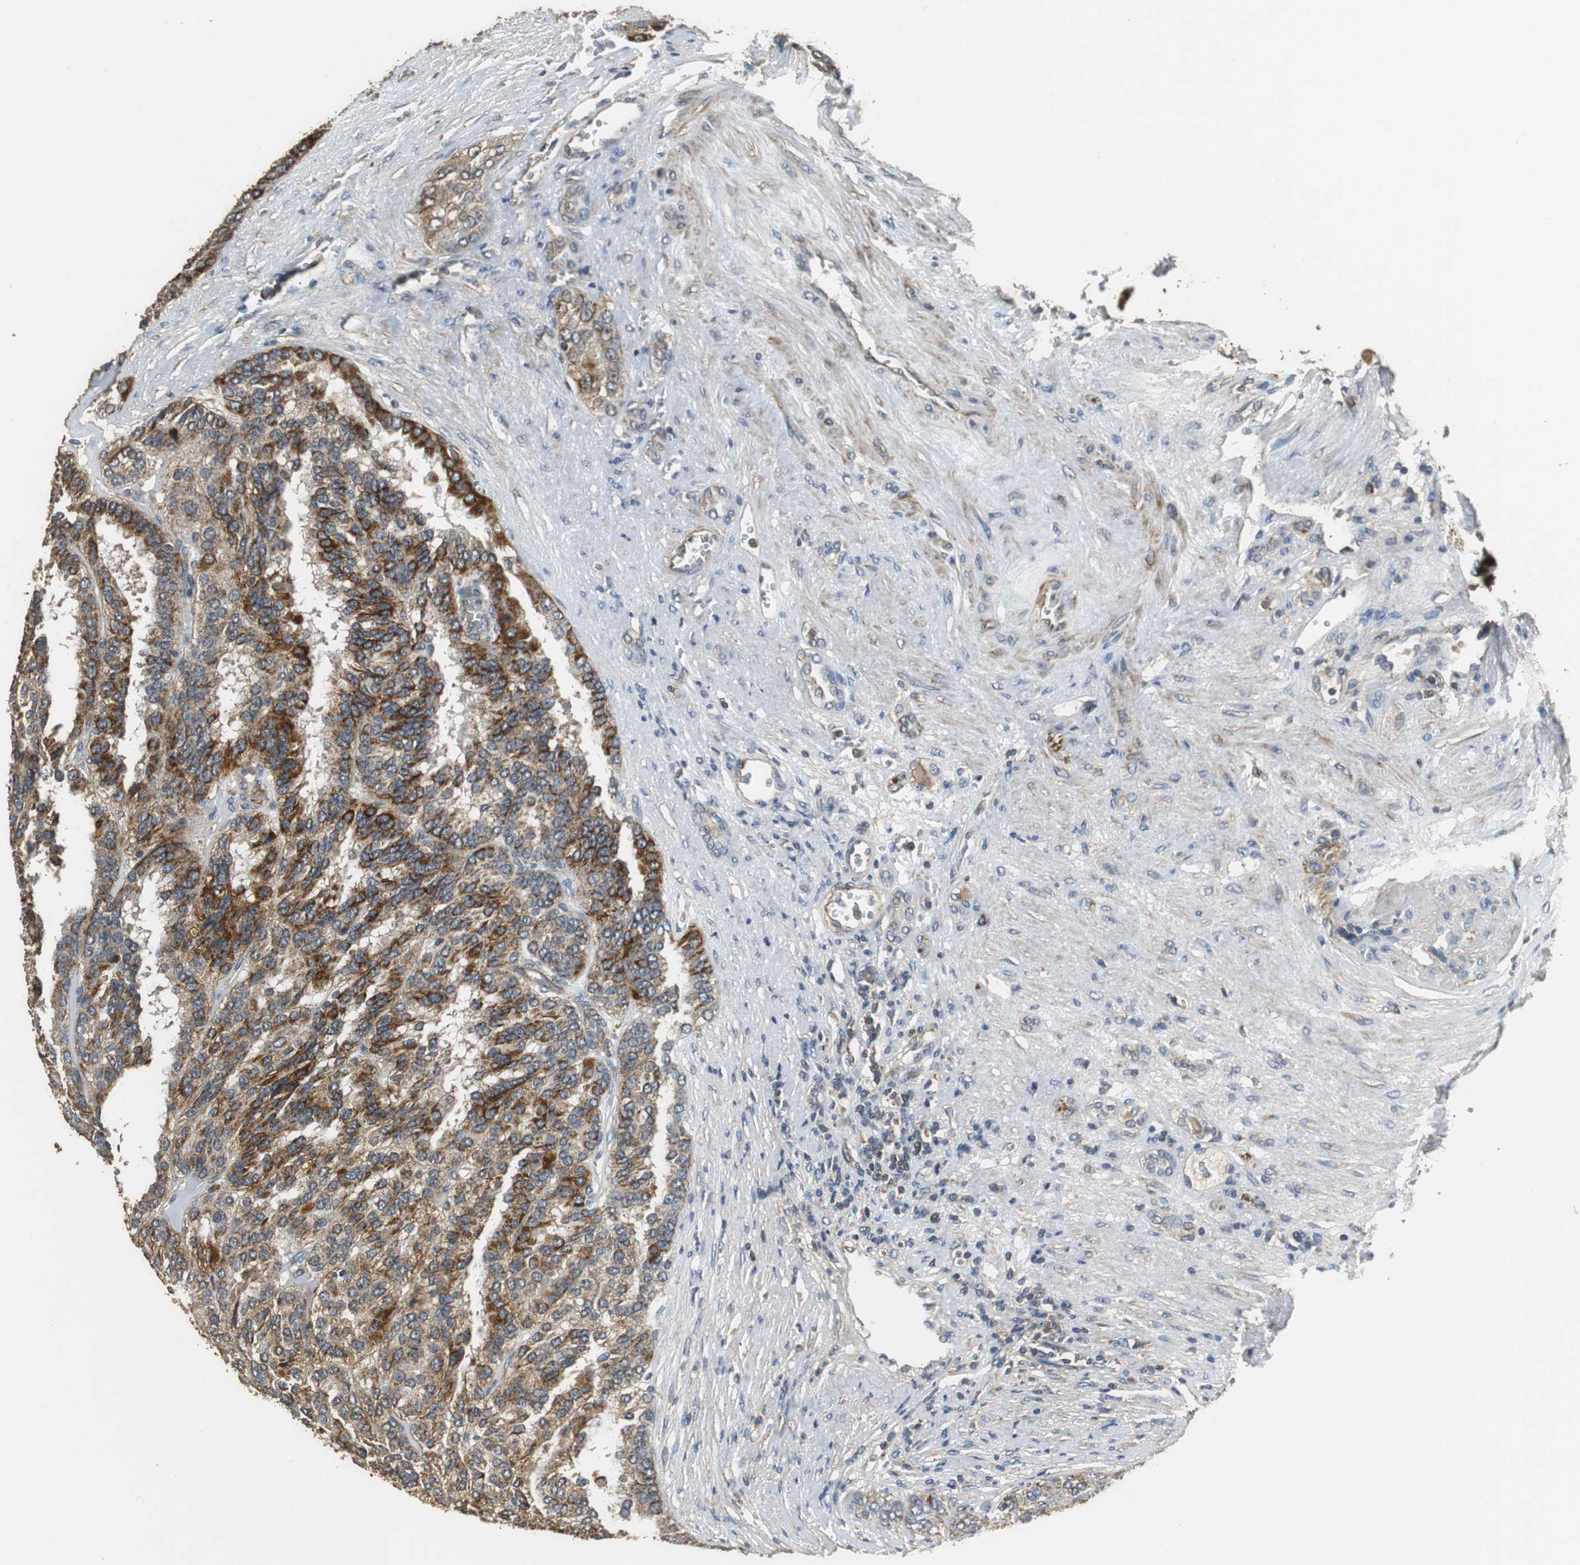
{"staining": {"intensity": "moderate", "quantity": "25%-75%", "location": "cytoplasmic/membranous"}, "tissue": "renal cancer", "cell_type": "Tumor cells", "image_type": "cancer", "snomed": [{"axis": "morphology", "description": "Adenocarcinoma, NOS"}, {"axis": "topography", "description": "Kidney"}], "caption": "Renal cancer stained for a protein (brown) shows moderate cytoplasmic/membranous positive positivity in approximately 25%-75% of tumor cells.", "gene": "NNT", "patient": {"sex": "male", "age": 46}}